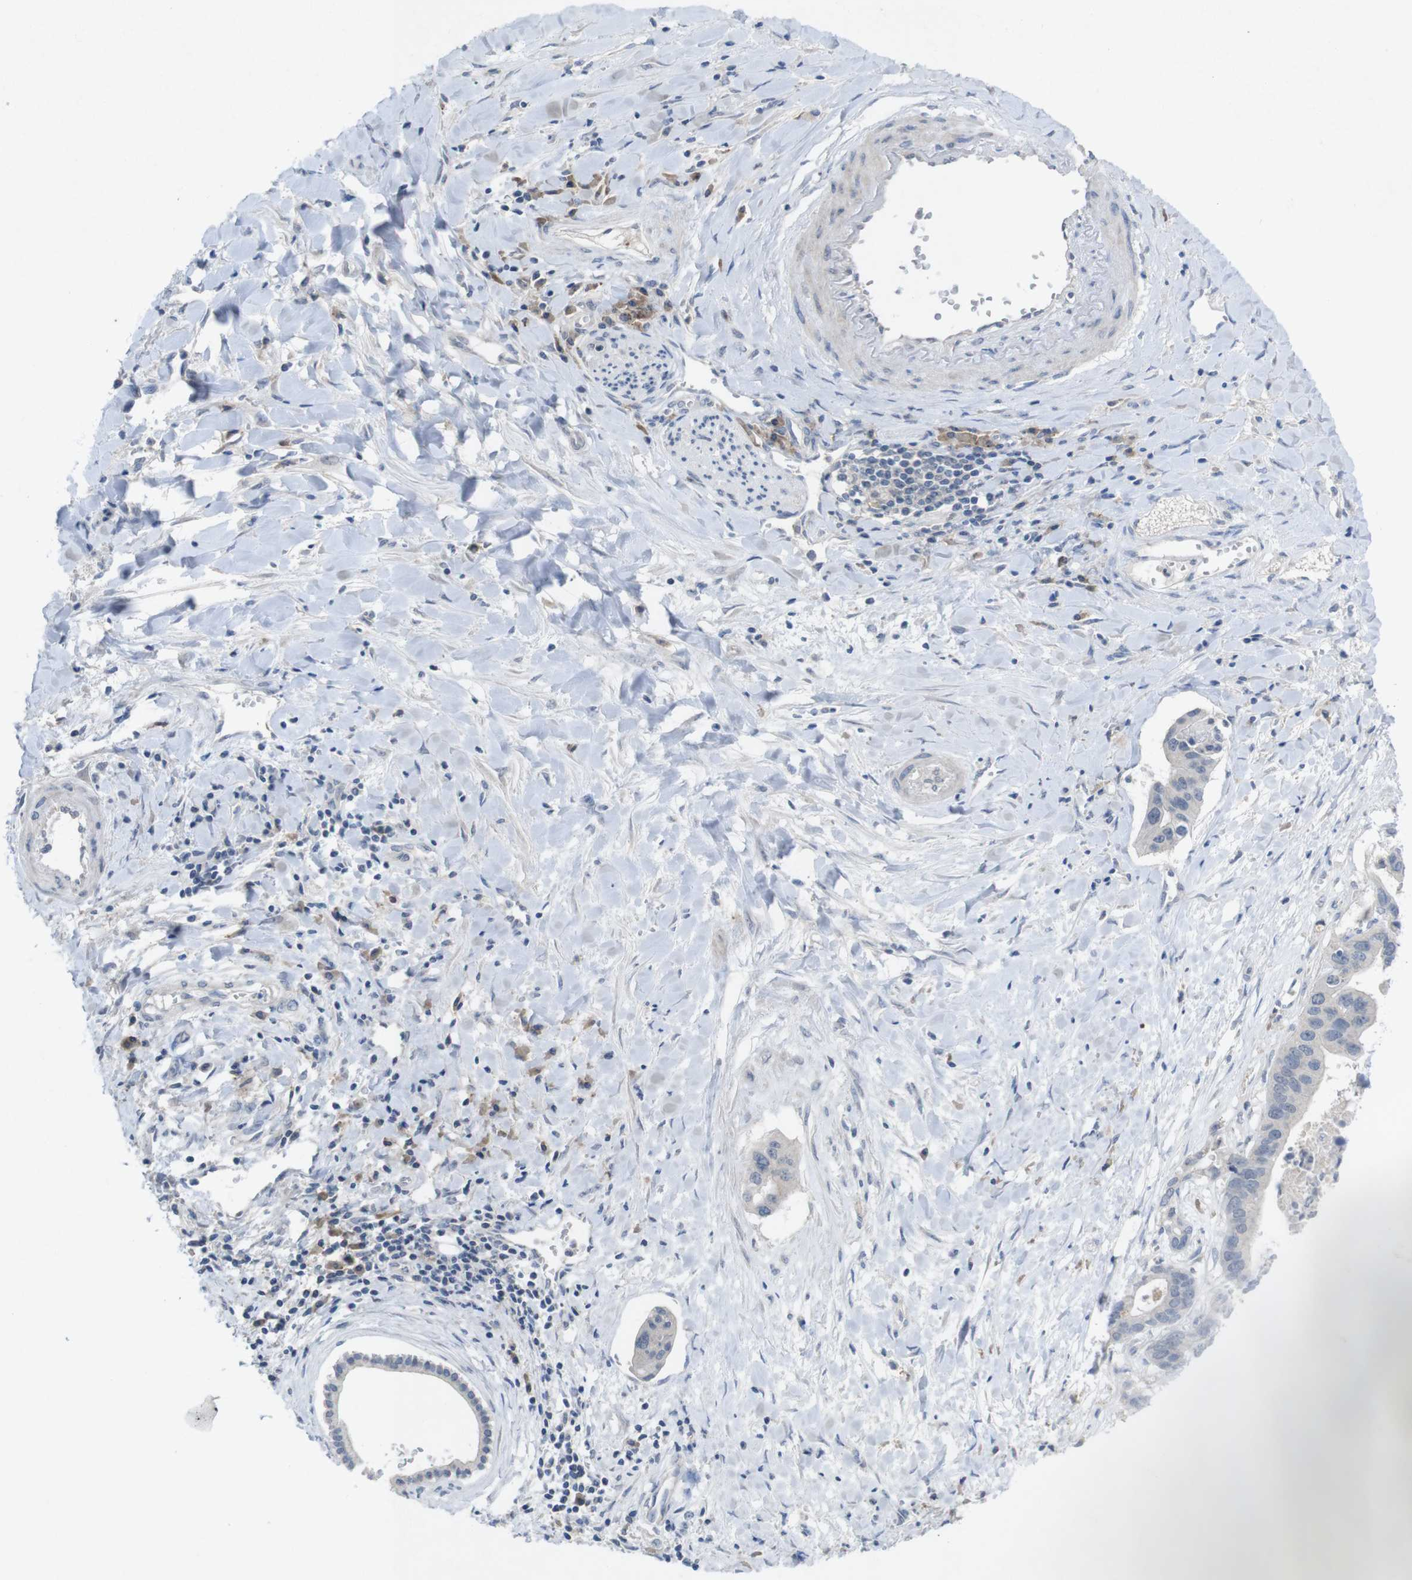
{"staining": {"intensity": "negative", "quantity": "none", "location": "none"}, "tissue": "liver cancer", "cell_type": "Tumor cells", "image_type": "cancer", "snomed": [{"axis": "morphology", "description": "Cholangiocarcinoma"}, {"axis": "topography", "description": "Liver"}], "caption": "IHC of human cholangiocarcinoma (liver) demonstrates no staining in tumor cells.", "gene": "SLAMF7", "patient": {"sex": "female", "age": 65}}